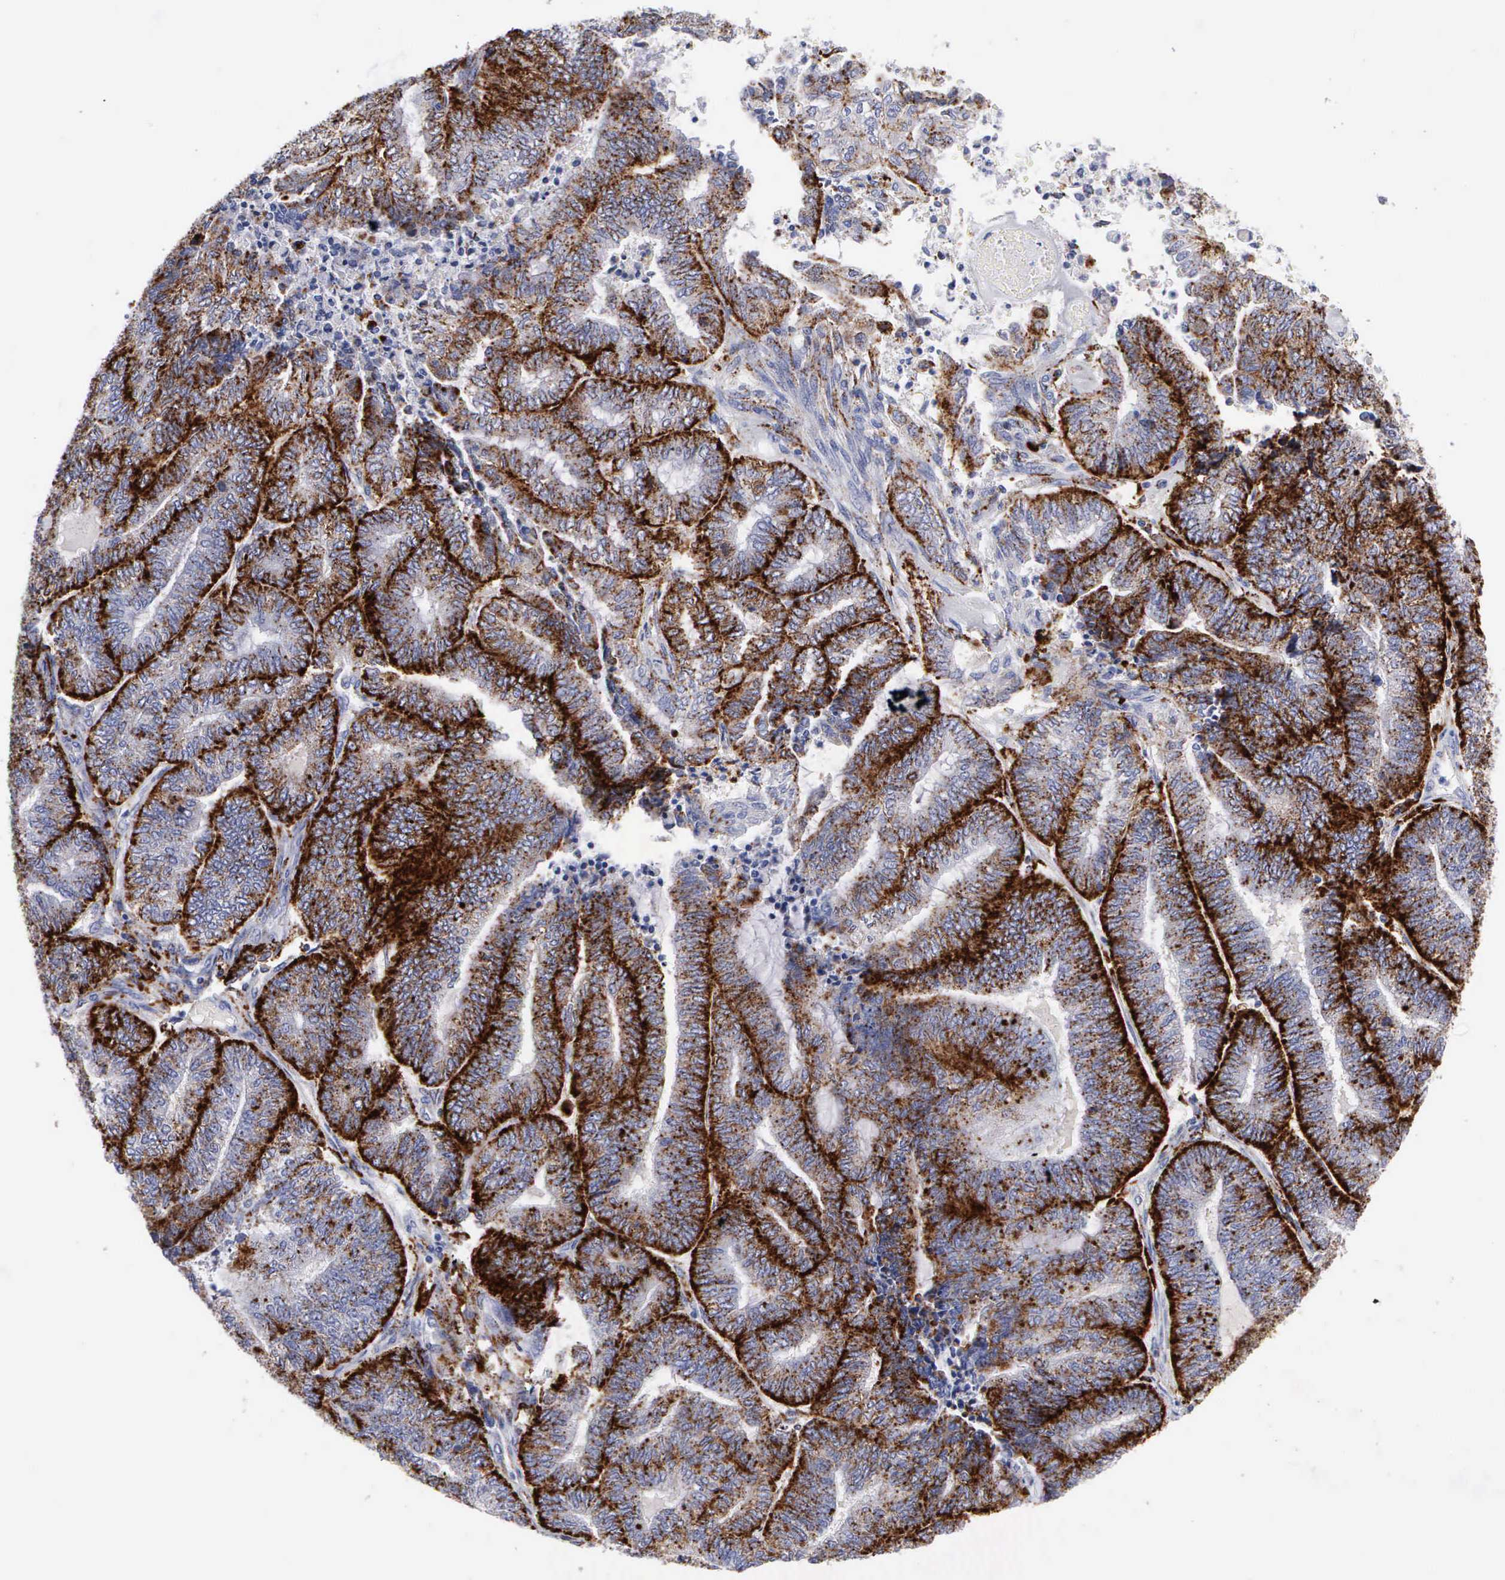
{"staining": {"intensity": "strong", "quantity": ">75%", "location": "cytoplasmic/membranous"}, "tissue": "endometrial cancer", "cell_type": "Tumor cells", "image_type": "cancer", "snomed": [{"axis": "morphology", "description": "Adenocarcinoma, NOS"}, {"axis": "topography", "description": "Uterus"}, {"axis": "topography", "description": "Endometrium"}], "caption": "Human endometrial adenocarcinoma stained for a protein (brown) reveals strong cytoplasmic/membranous positive positivity in about >75% of tumor cells.", "gene": "CTSH", "patient": {"sex": "female", "age": 70}}